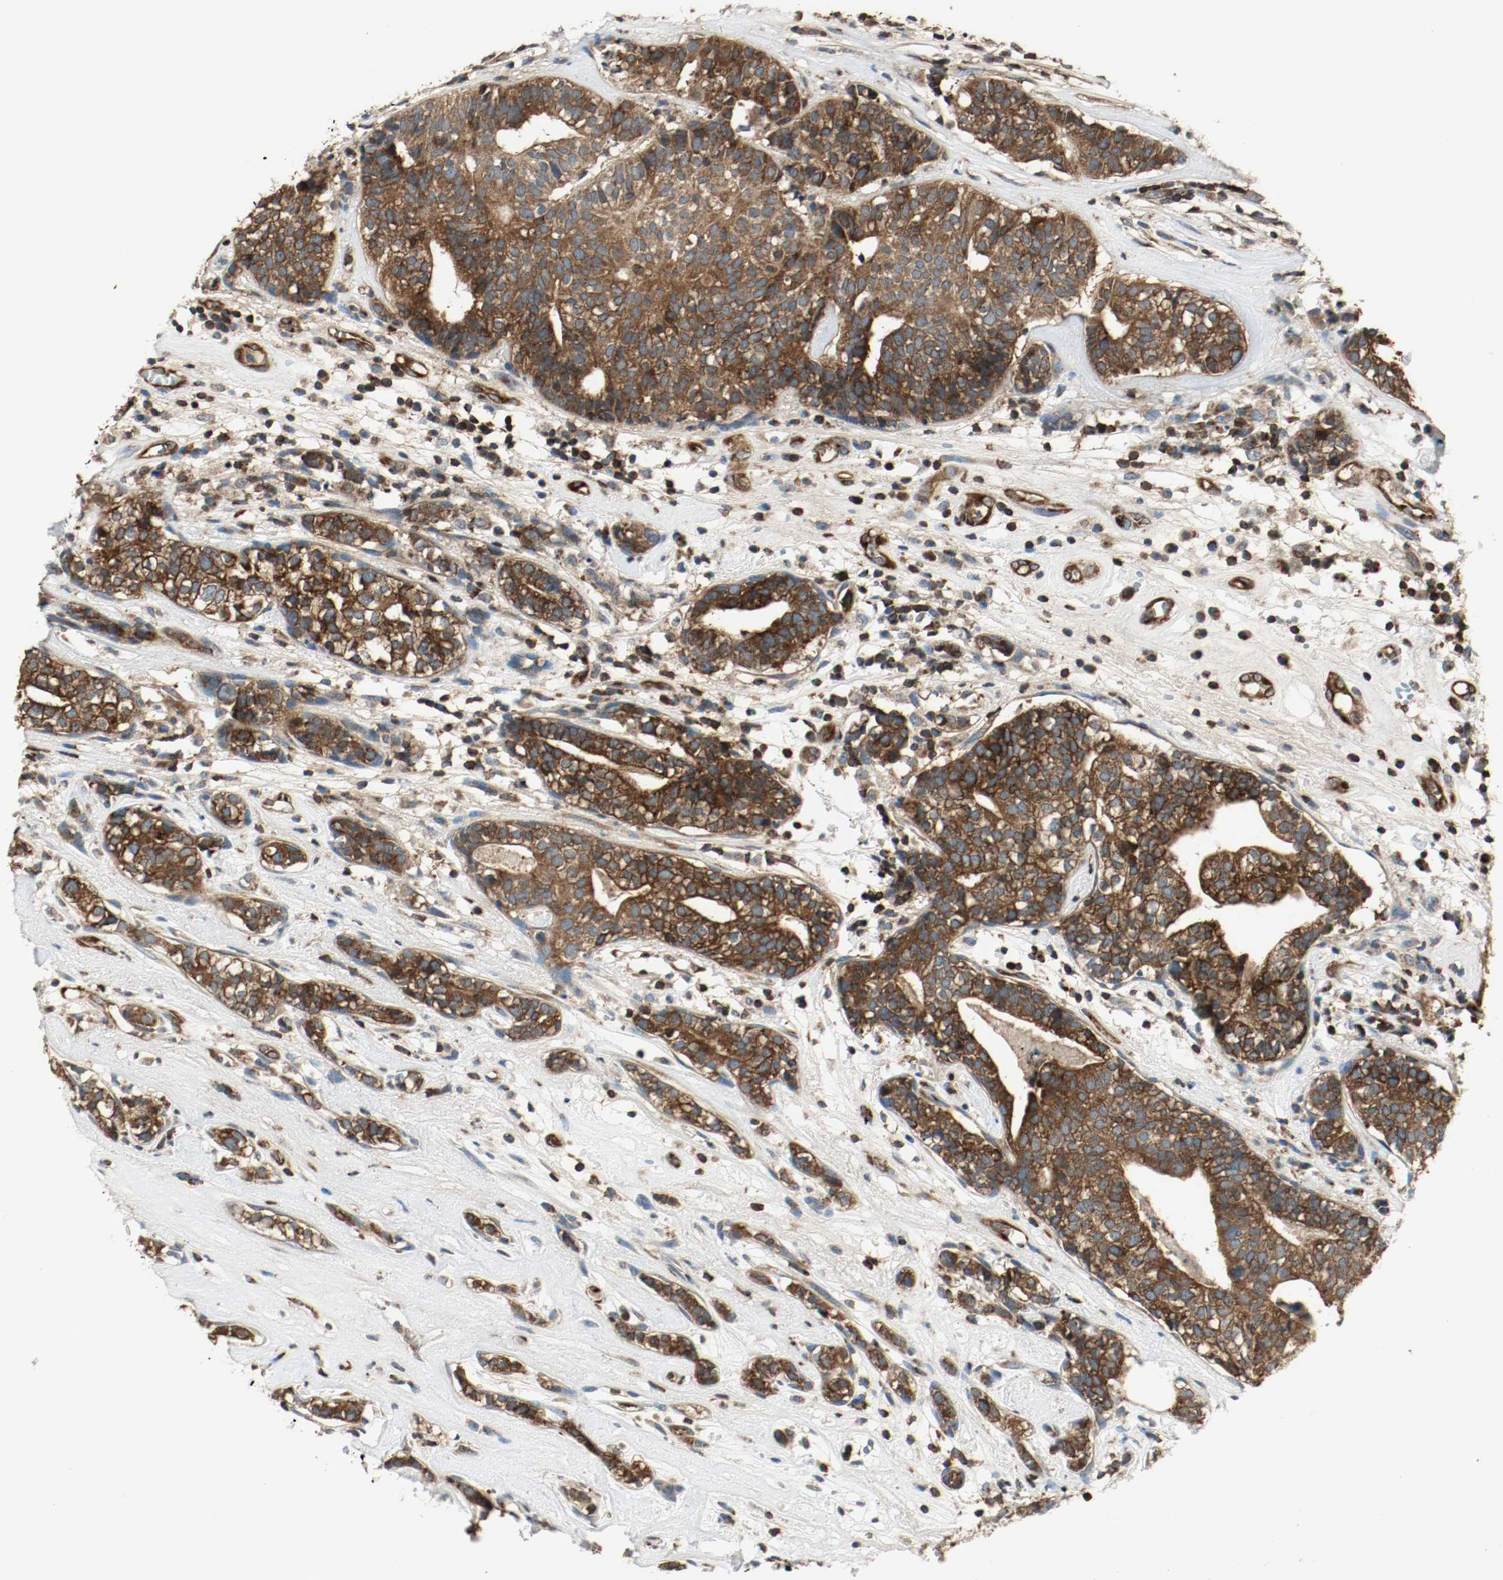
{"staining": {"intensity": "strong", "quantity": ">75%", "location": "cytoplasmic/membranous"}, "tissue": "head and neck cancer", "cell_type": "Tumor cells", "image_type": "cancer", "snomed": [{"axis": "morphology", "description": "Adenocarcinoma, NOS"}, {"axis": "topography", "description": "Salivary gland"}, {"axis": "topography", "description": "Head-Neck"}], "caption": "A high amount of strong cytoplasmic/membranous staining is seen in approximately >75% of tumor cells in adenocarcinoma (head and neck) tissue.", "gene": "PLCG1", "patient": {"sex": "female", "age": 65}}